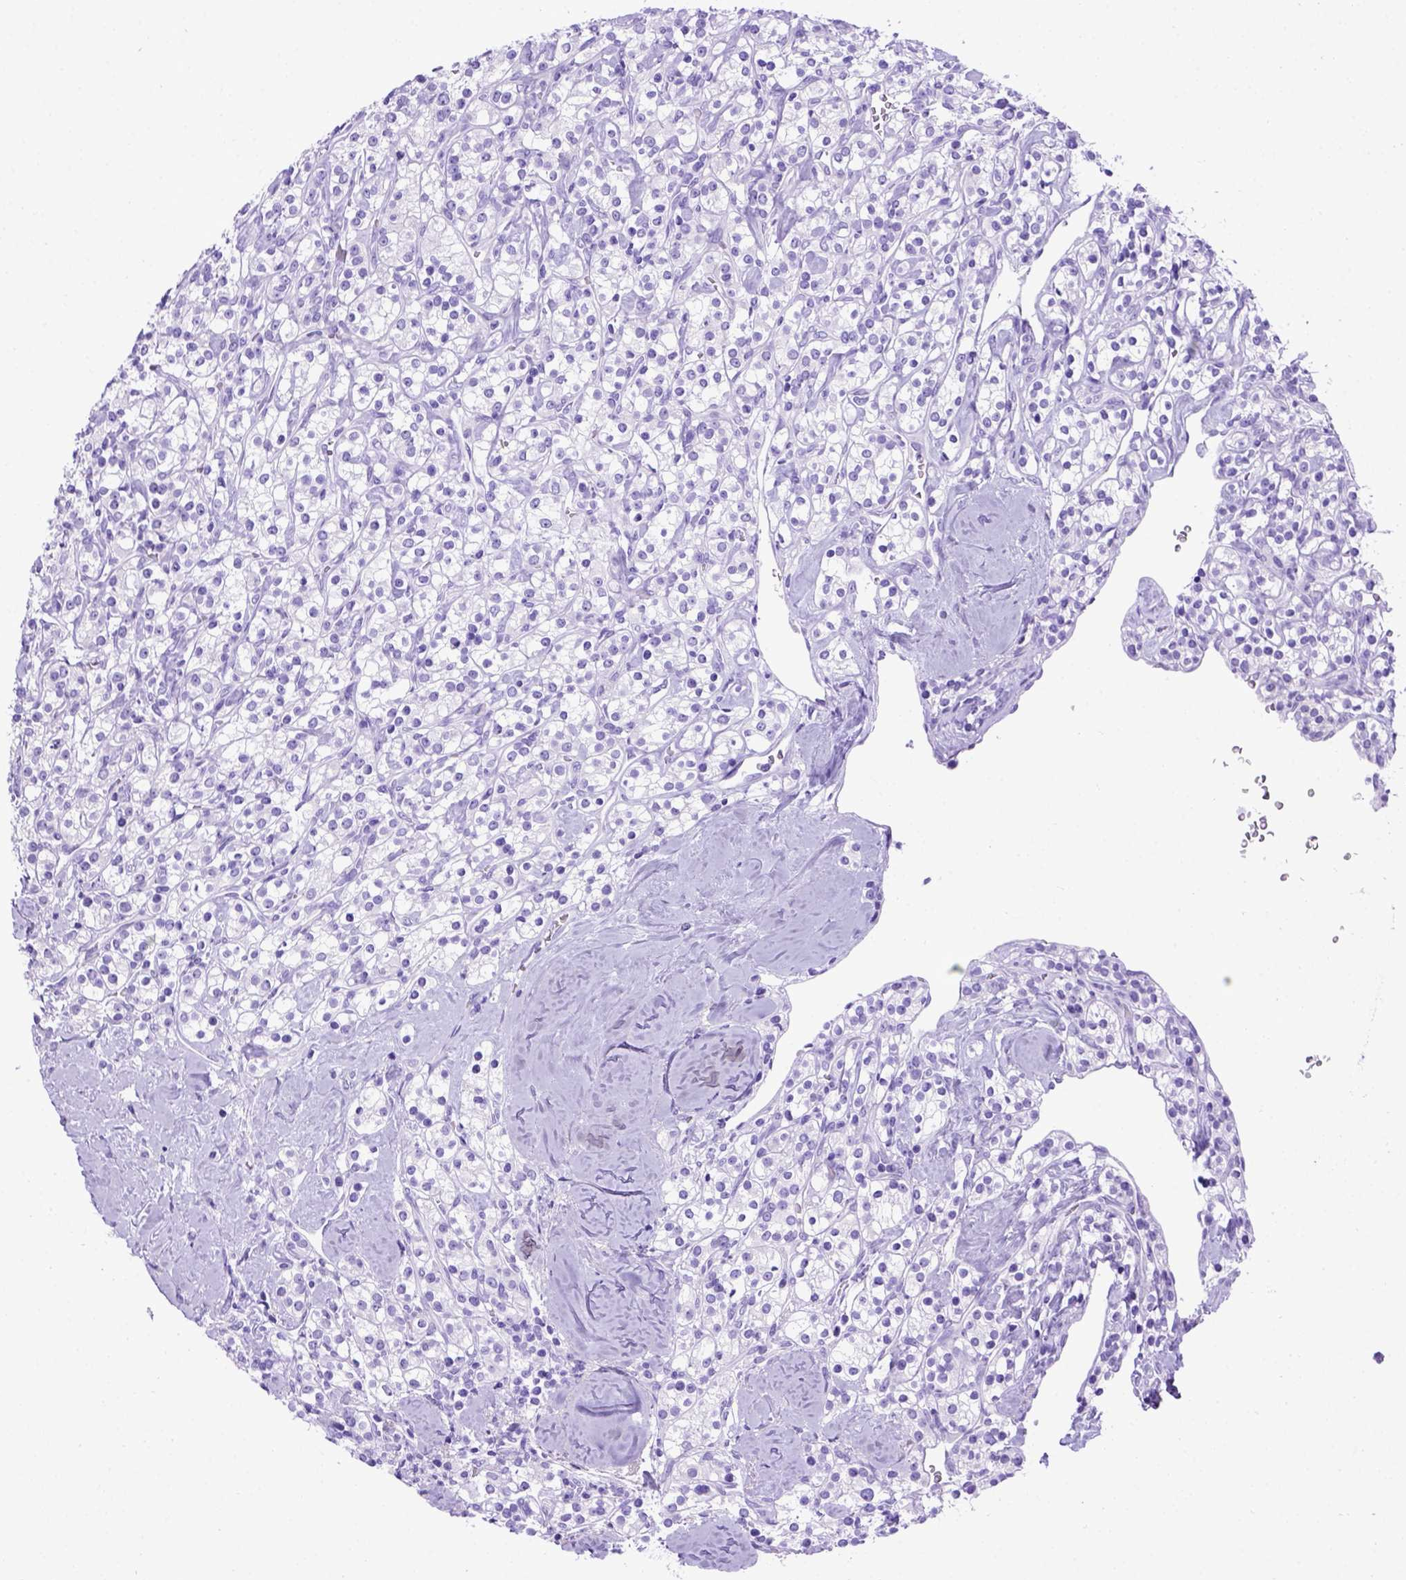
{"staining": {"intensity": "negative", "quantity": "none", "location": "none"}, "tissue": "renal cancer", "cell_type": "Tumor cells", "image_type": "cancer", "snomed": [{"axis": "morphology", "description": "Adenocarcinoma, NOS"}, {"axis": "topography", "description": "Kidney"}], "caption": "DAB (3,3'-diaminobenzidine) immunohistochemical staining of adenocarcinoma (renal) demonstrates no significant staining in tumor cells. (DAB (3,3'-diaminobenzidine) immunohistochemistry (IHC) visualized using brightfield microscopy, high magnification).", "gene": "MEOX2", "patient": {"sex": "male", "age": 77}}